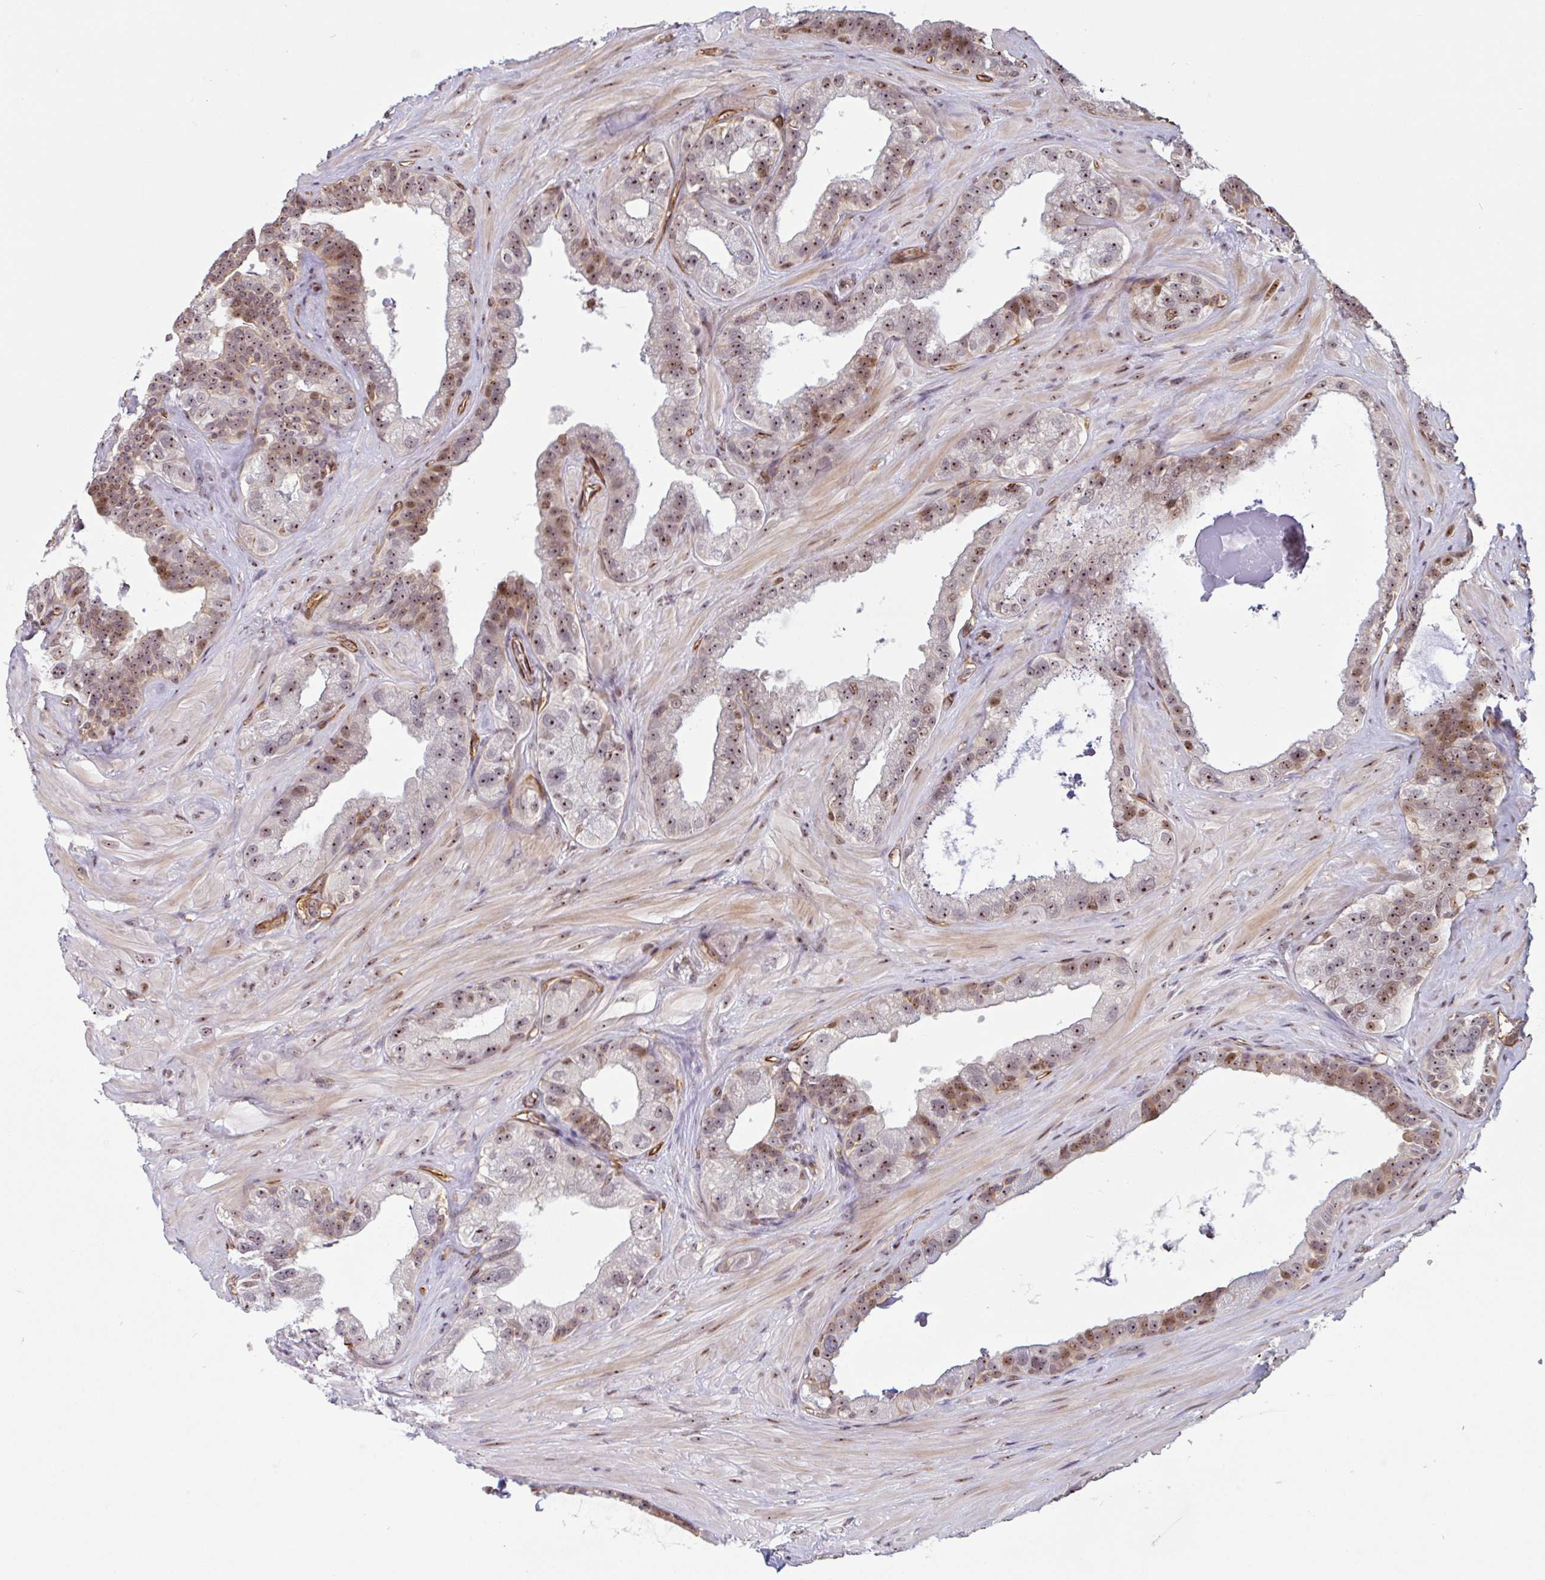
{"staining": {"intensity": "moderate", "quantity": "25%-75%", "location": "cytoplasmic/membranous,nuclear"}, "tissue": "seminal vesicle", "cell_type": "Glandular cells", "image_type": "normal", "snomed": [{"axis": "morphology", "description": "Normal tissue, NOS"}, {"axis": "topography", "description": "Seminal veicle"}, {"axis": "topography", "description": "Peripheral nerve tissue"}], "caption": "Immunohistochemistry (IHC) (DAB) staining of benign human seminal vesicle demonstrates moderate cytoplasmic/membranous,nuclear protein expression in approximately 25%-75% of glandular cells. Using DAB (brown) and hematoxylin (blue) stains, captured at high magnification using brightfield microscopy.", "gene": "ZNF689", "patient": {"sex": "male", "age": 76}}